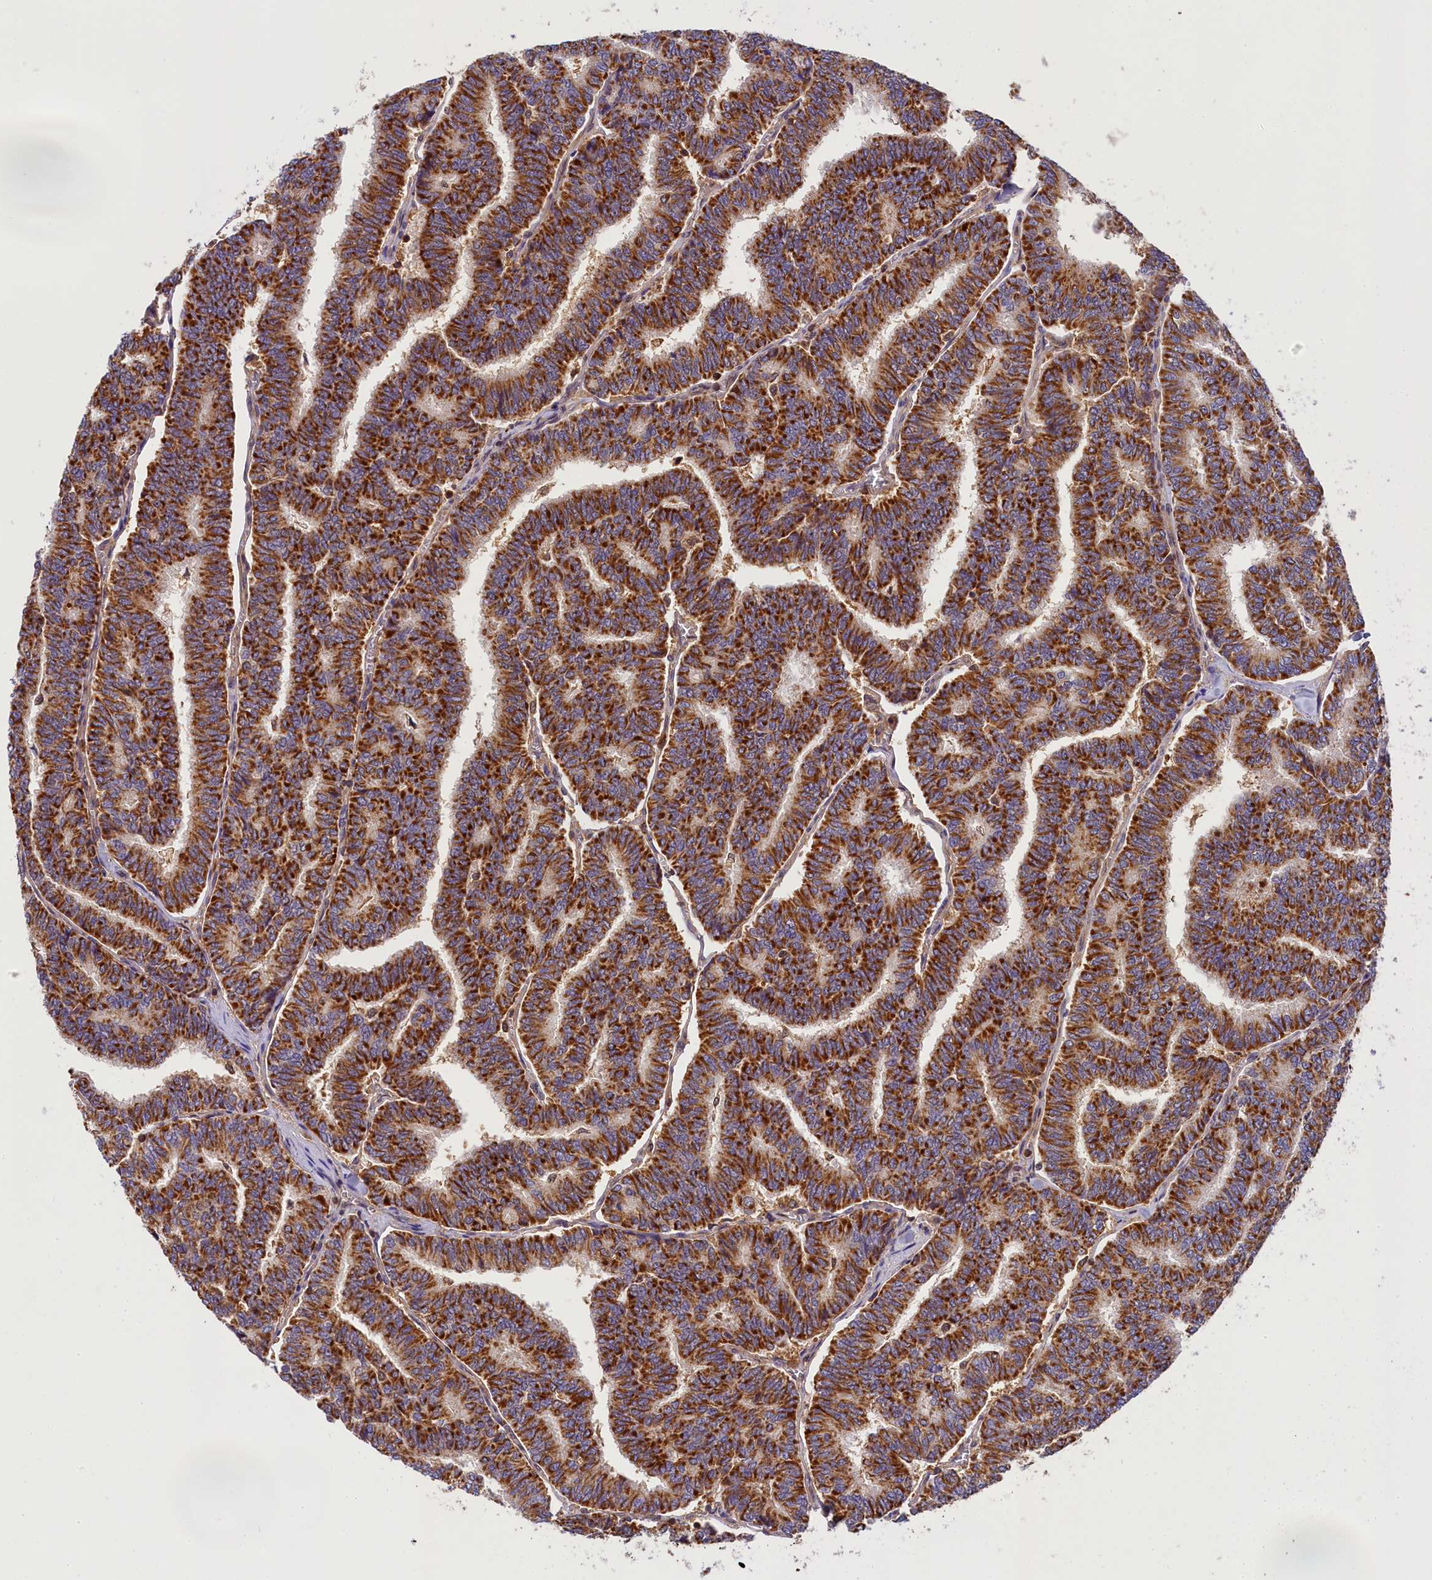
{"staining": {"intensity": "strong", "quantity": ">75%", "location": "cytoplasmic/membranous"}, "tissue": "thyroid cancer", "cell_type": "Tumor cells", "image_type": "cancer", "snomed": [{"axis": "morphology", "description": "Papillary adenocarcinoma, NOS"}, {"axis": "topography", "description": "Thyroid gland"}], "caption": "Immunohistochemistry (IHC) staining of thyroid cancer, which shows high levels of strong cytoplasmic/membranous expression in approximately >75% of tumor cells indicating strong cytoplasmic/membranous protein staining. The staining was performed using DAB (3,3'-diaminobenzidine) (brown) for protein detection and nuclei were counterstained in hematoxylin (blue).", "gene": "EIF6", "patient": {"sex": "female", "age": 35}}